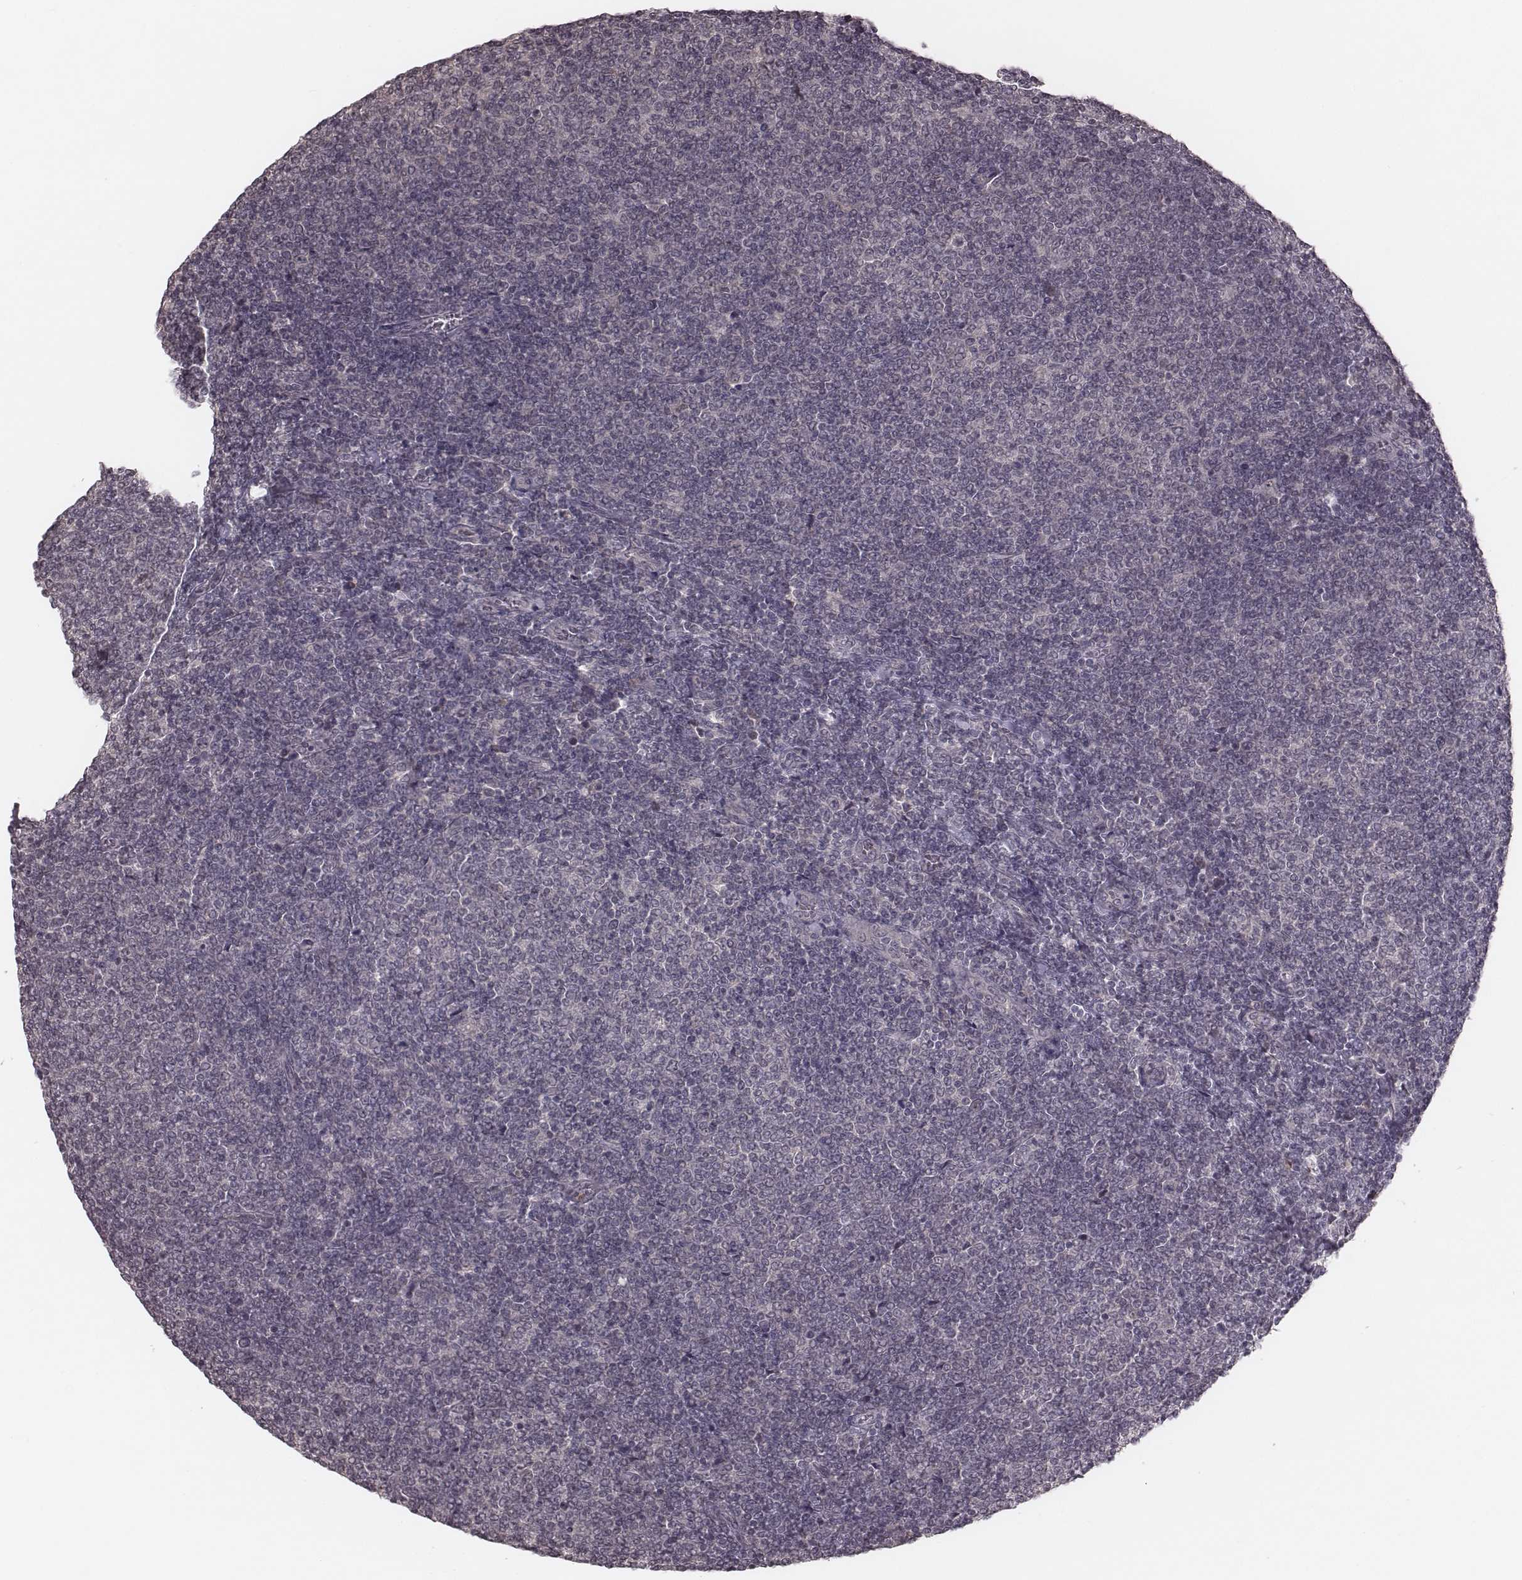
{"staining": {"intensity": "negative", "quantity": "none", "location": "none"}, "tissue": "lymphoma", "cell_type": "Tumor cells", "image_type": "cancer", "snomed": [{"axis": "morphology", "description": "Malignant lymphoma, non-Hodgkin's type, Low grade"}, {"axis": "topography", "description": "Lymph node"}], "caption": "Immunohistochemistry (IHC) image of human low-grade malignant lymphoma, non-Hodgkin's type stained for a protein (brown), which demonstrates no expression in tumor cells.", "gene": "IL5", "patient": {"sex": "male", "age": 52}}